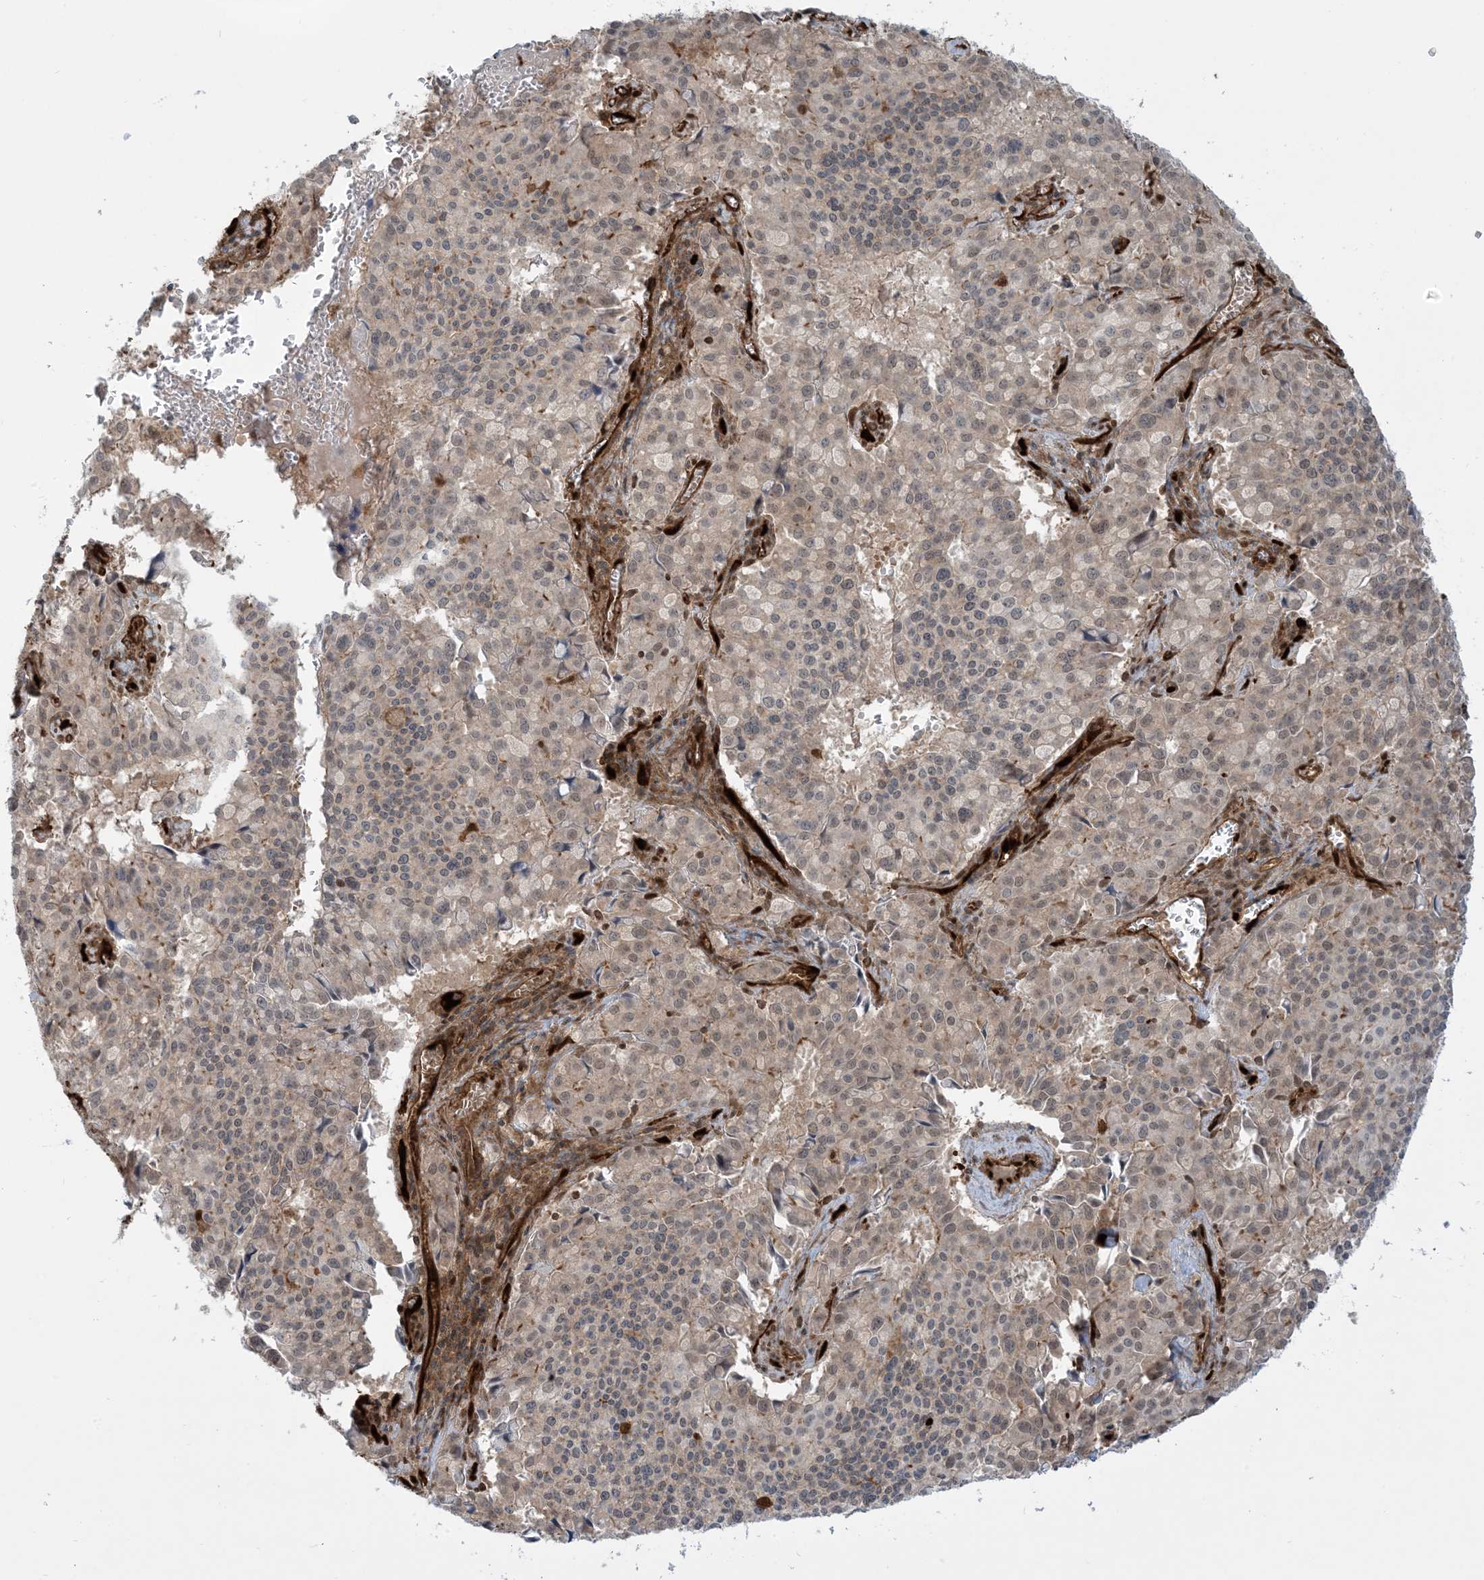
{"staining": {"intensity": "negative", "quantity": "none", "location": "none"}, "tissue": "pancreatic cancer", "cell_type": "Tumor cells", "image_type": "cancer", "snomed": [{"axis": "morphology", "description": "Adenocarcinoma, NOS"}, {"axis": "topography", "description": "Pancreas"}], "caption": "The histopathology image displays no significant positivity in tumor cells of adenocarcinoma (pancreatic).", "gene": "PPM1F", "patient": {"sex": "male", "age": 65}}